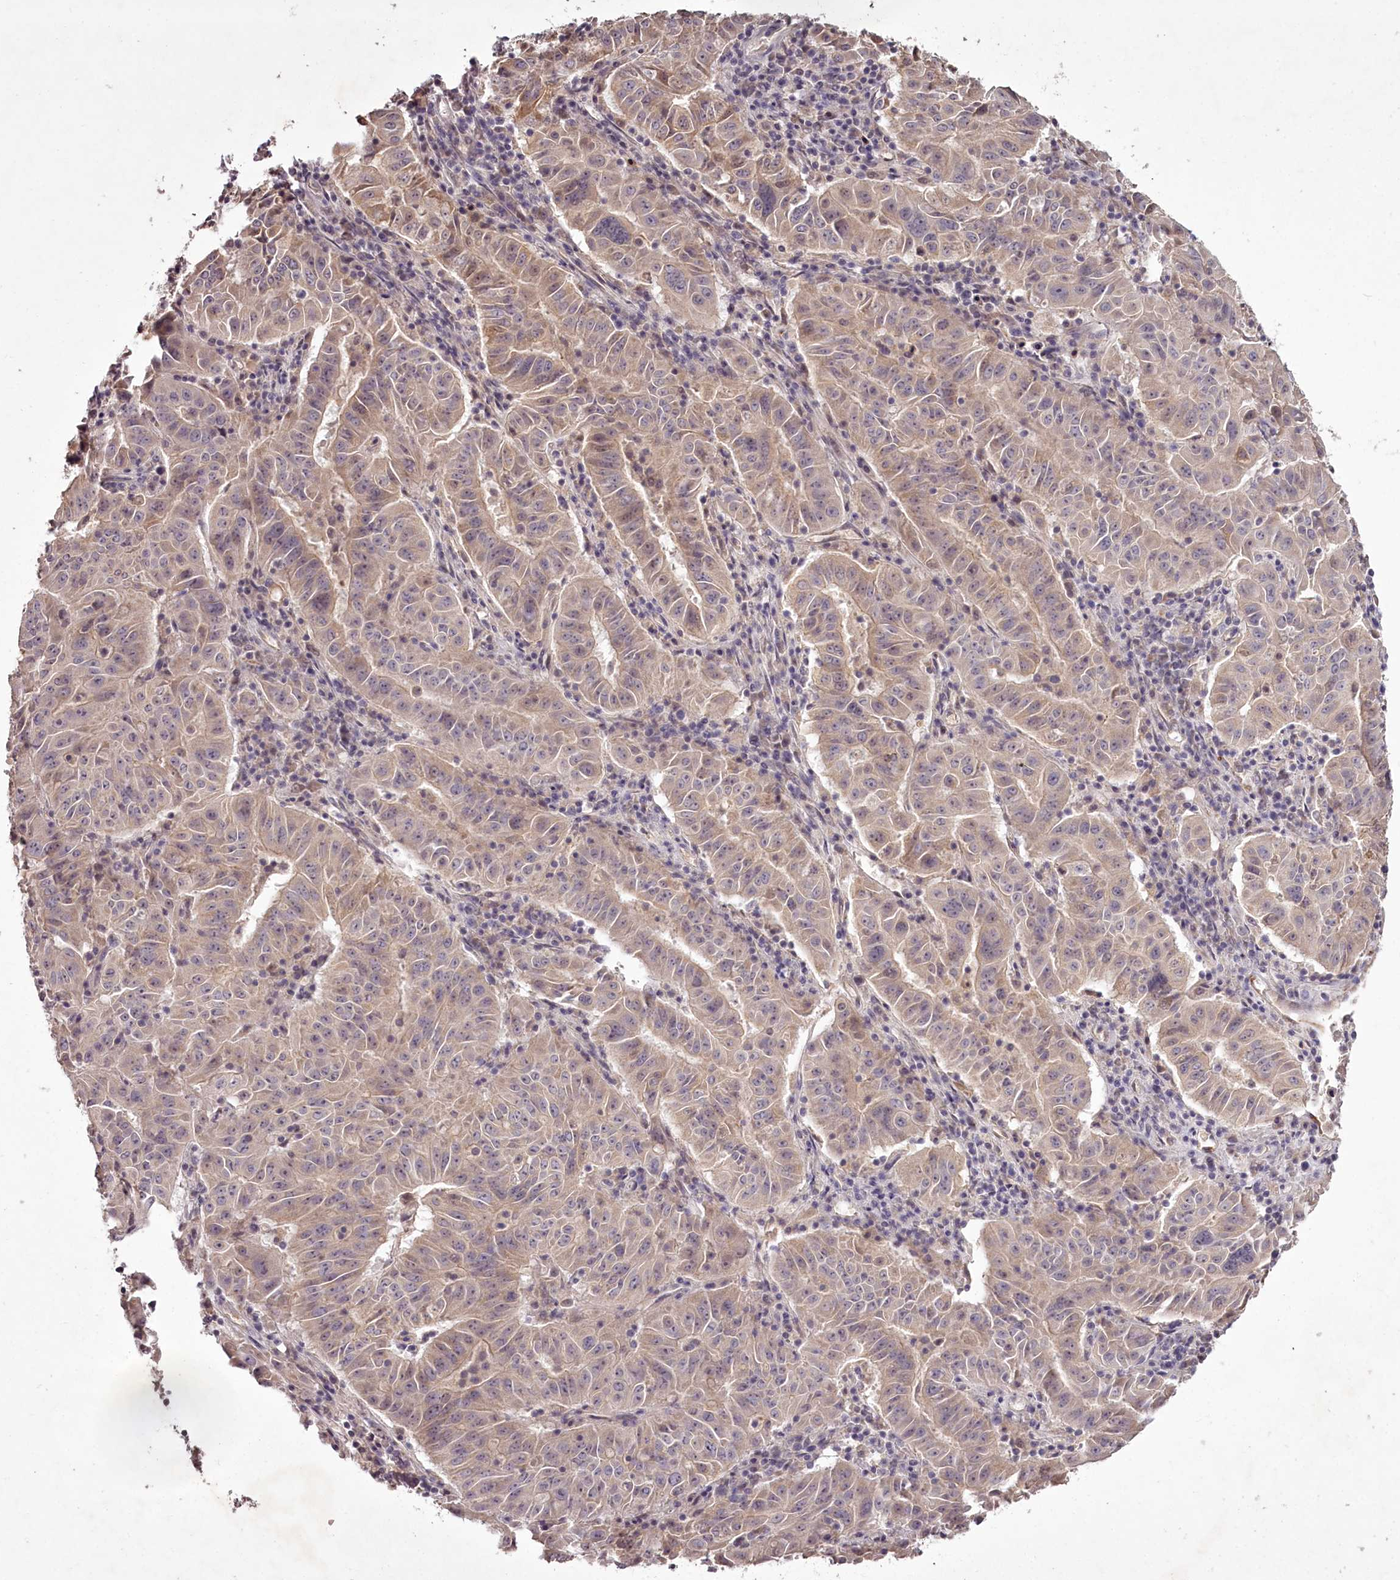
{"staining": {"intensity": "weak", "quantity": ">75%", "location": "cytoplasmic/membranous"}, "tissue": "pancreatic cancer", "cell_type": "Tumor cells", "image_type": "cancer", "snomed": [{"axis": "morphology", "description": "Adenocarcinoma, NOS"}, {"axis": "topography", "description": "Pancreas"}], "caption": "A low amount of weak cytoplasmic/membranous expression is seen in approximately >75% of tumor cells in pancreatic adenocarcinoma tissue.", "gene": "RBMXL2", "patient": {"sex": "male", "age": 63}}